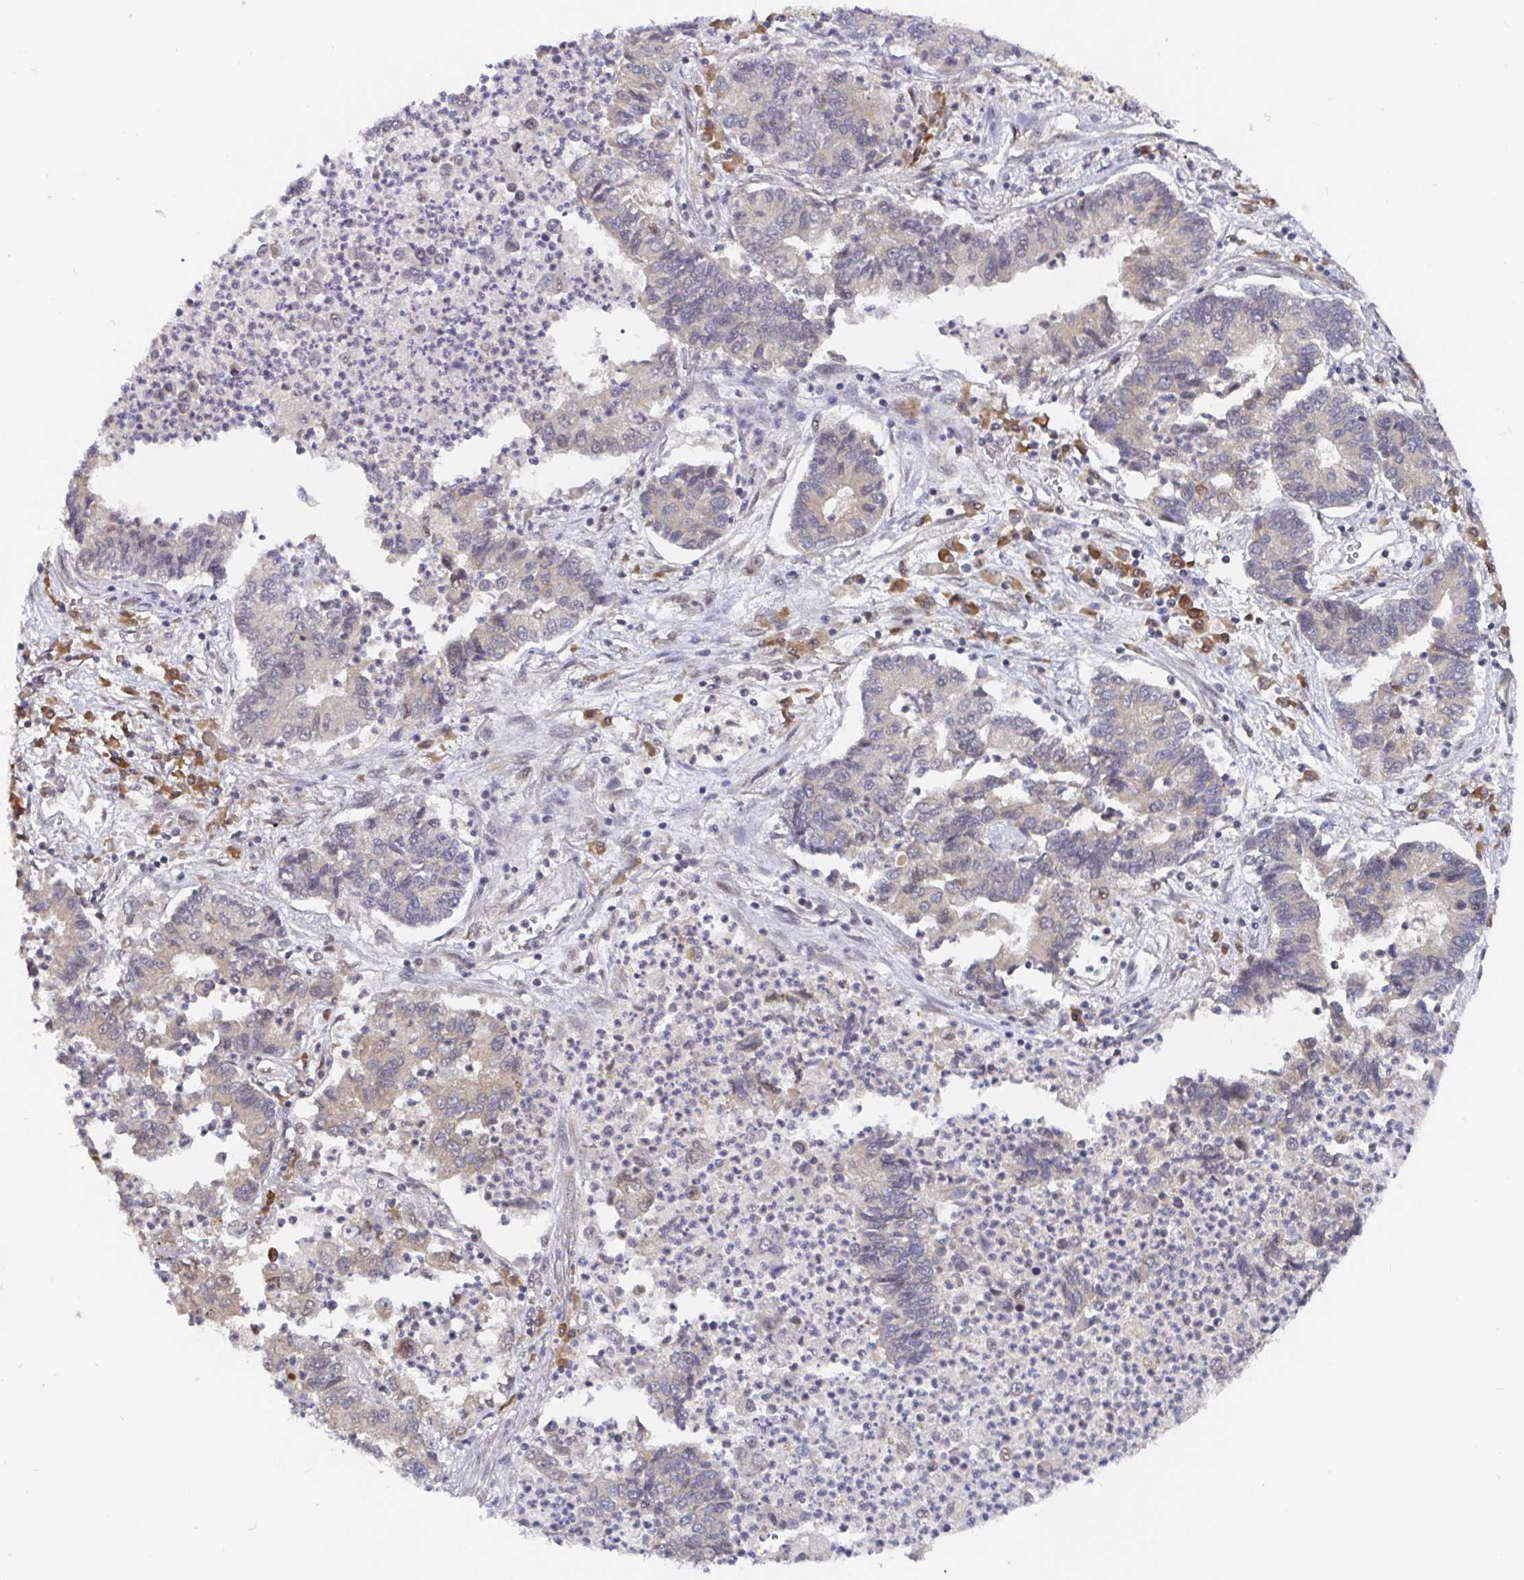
{"staining": {"intensity": "weak", "quantity": "<25%", "location": "cytoplasmic/membranous"}, "tissue": "lung cancer", "cell_type": "Tumor cells", "image_type": "cancer", "snomed": [{"axis": "morphology", "description": "Adenocarcinoma, NOS"}, {"axis": "topography", "description": "Lung"}], "caption": "Immunohistochemical staining of human lung adenocarcinoma exhibits no significant positivity in tumor cells.", "gene": "ALG1", "patient": {"sex": "female", "age": 57}}